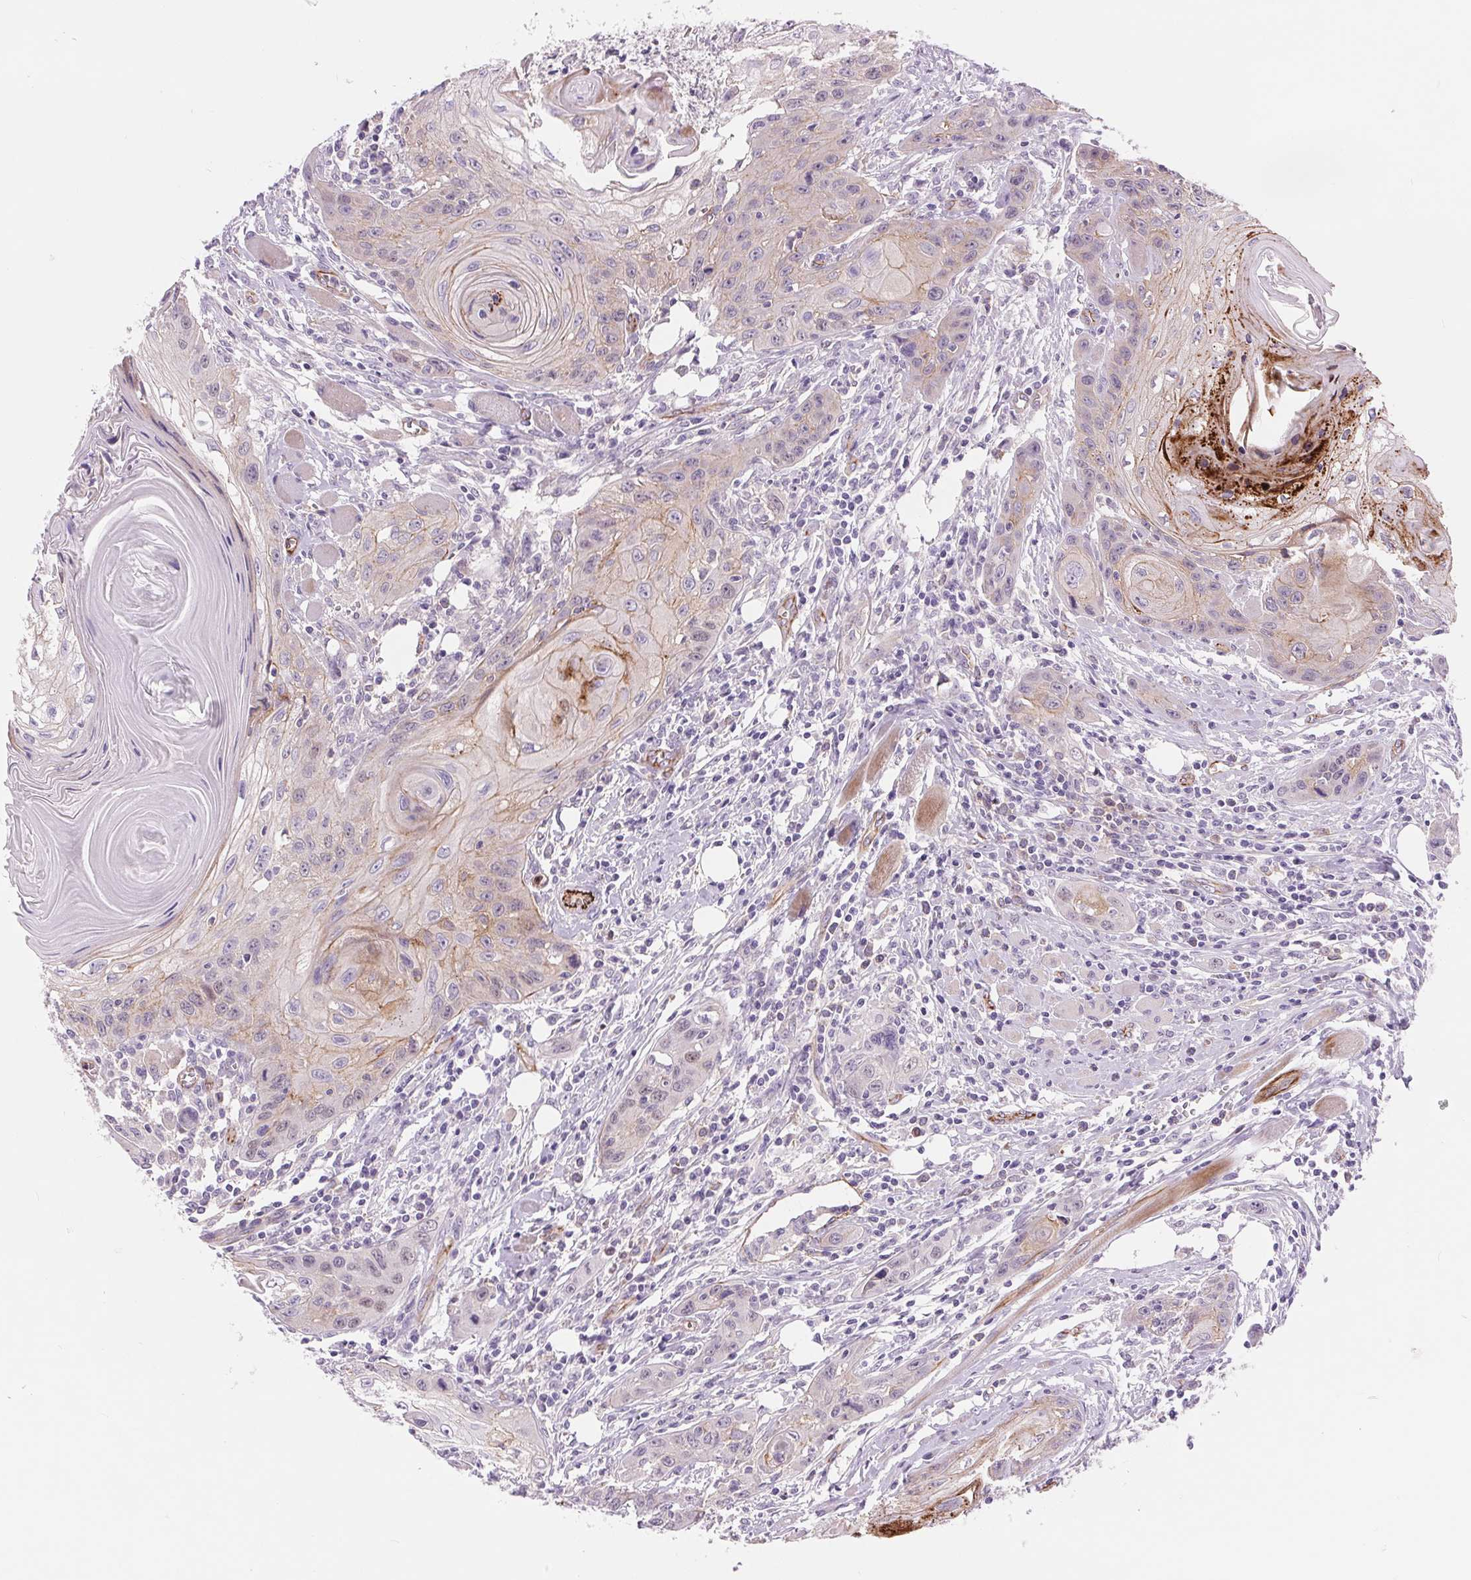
{"staining": {"intensity": "weak", "quantity": "<25%", "location": "cytoplasmic/membranous"}, "tissue": "head and neck cancer", "cell_type": "Tumor cells", "image_type": "cancer", "snomed": [{"axis": "morphology", "description": "Squamous cell carcinoma, NOS"}, {"axis": "topography", "description": "Oral tissue"}, {"axis": "topography", "description": "Head-Neck"}], "caption": "High magnification brightfield microscopy of head and neck squamous cell carcinoma stained with DAB (brown) and counterstained with hematoxylin (blue): tumor cells show no significant staining.", "gene": "DIXDC1", "patient": {"sex": "male", "age": 58}}